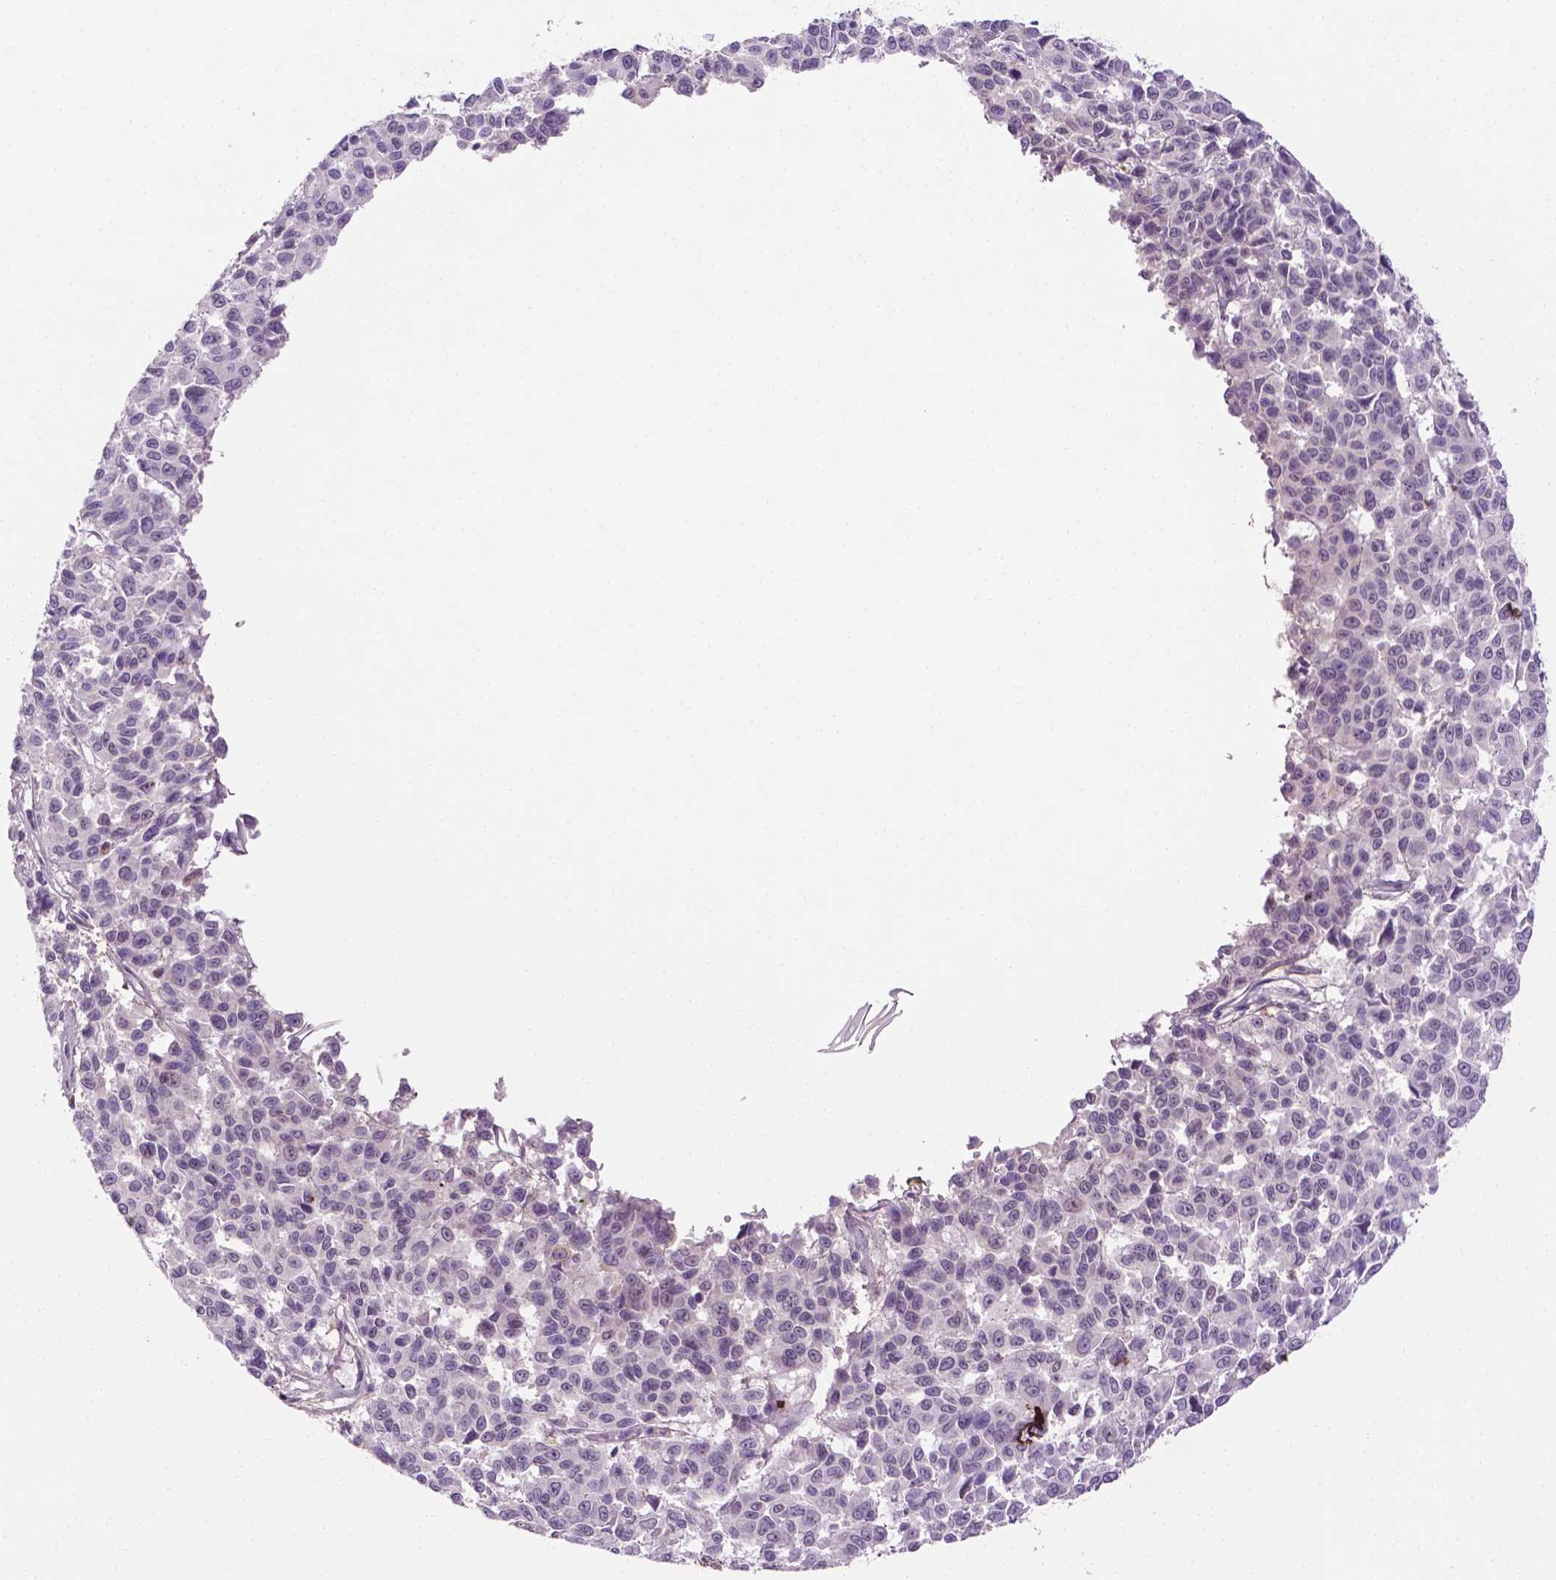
{"staining": {"intensity": "negative", "quantity": "none", "location": "none"}, "tissue": "melanoma", "cell_type": "Tumor cells", "image_type": "cancer", "snomed": [{"axis": "morphology", "description": "Malignant melanoma, NOS"}, {"axis": "topography", "description": "Skin"}], "caption": "IHC photomicrograph of neoplastic tissue: malignant melanoma stained with DAB demonstrates no significant protein staining in tumor cells.", "gene": "DLG2", "patient": {"sex": "female", "age": 66}}